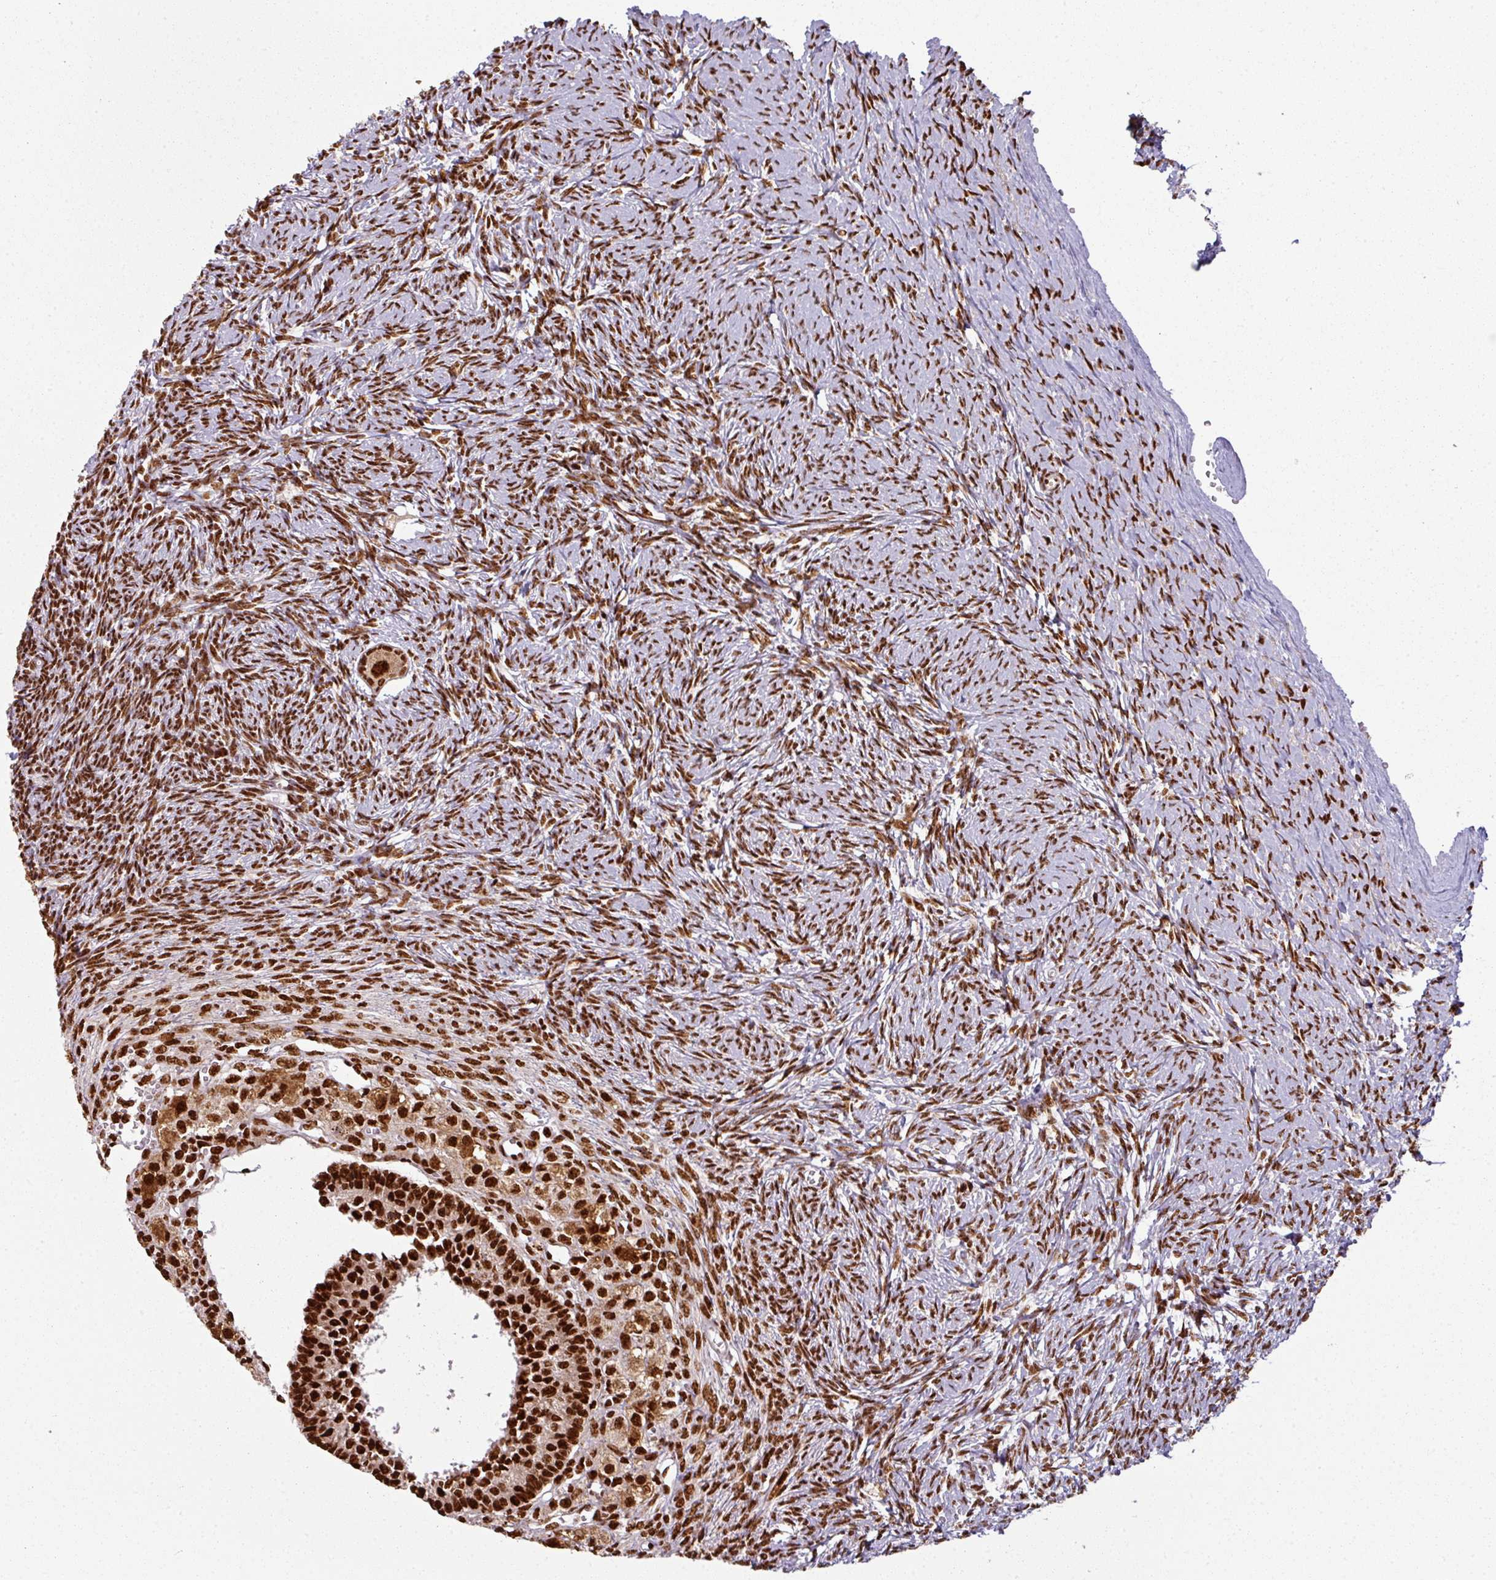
{"staining": {"intensity": "strong", "quantity": ">75%", "location": "nuclear"}, "tissue": "ovary", "cell_type": "Follicle cells", "image_type": "normal", "snomed": [{"axis": "morphology", "description": "Normal tissue, NOS"}, {"axis": "topography", "description": "Ovary"}], "caption": "The immunohistochemical stain highlights strong nuclear staining in follicle cells of unremarkable ovary.", "gene": "SIK3", "patient": {"sex": "female", "age": 39}}